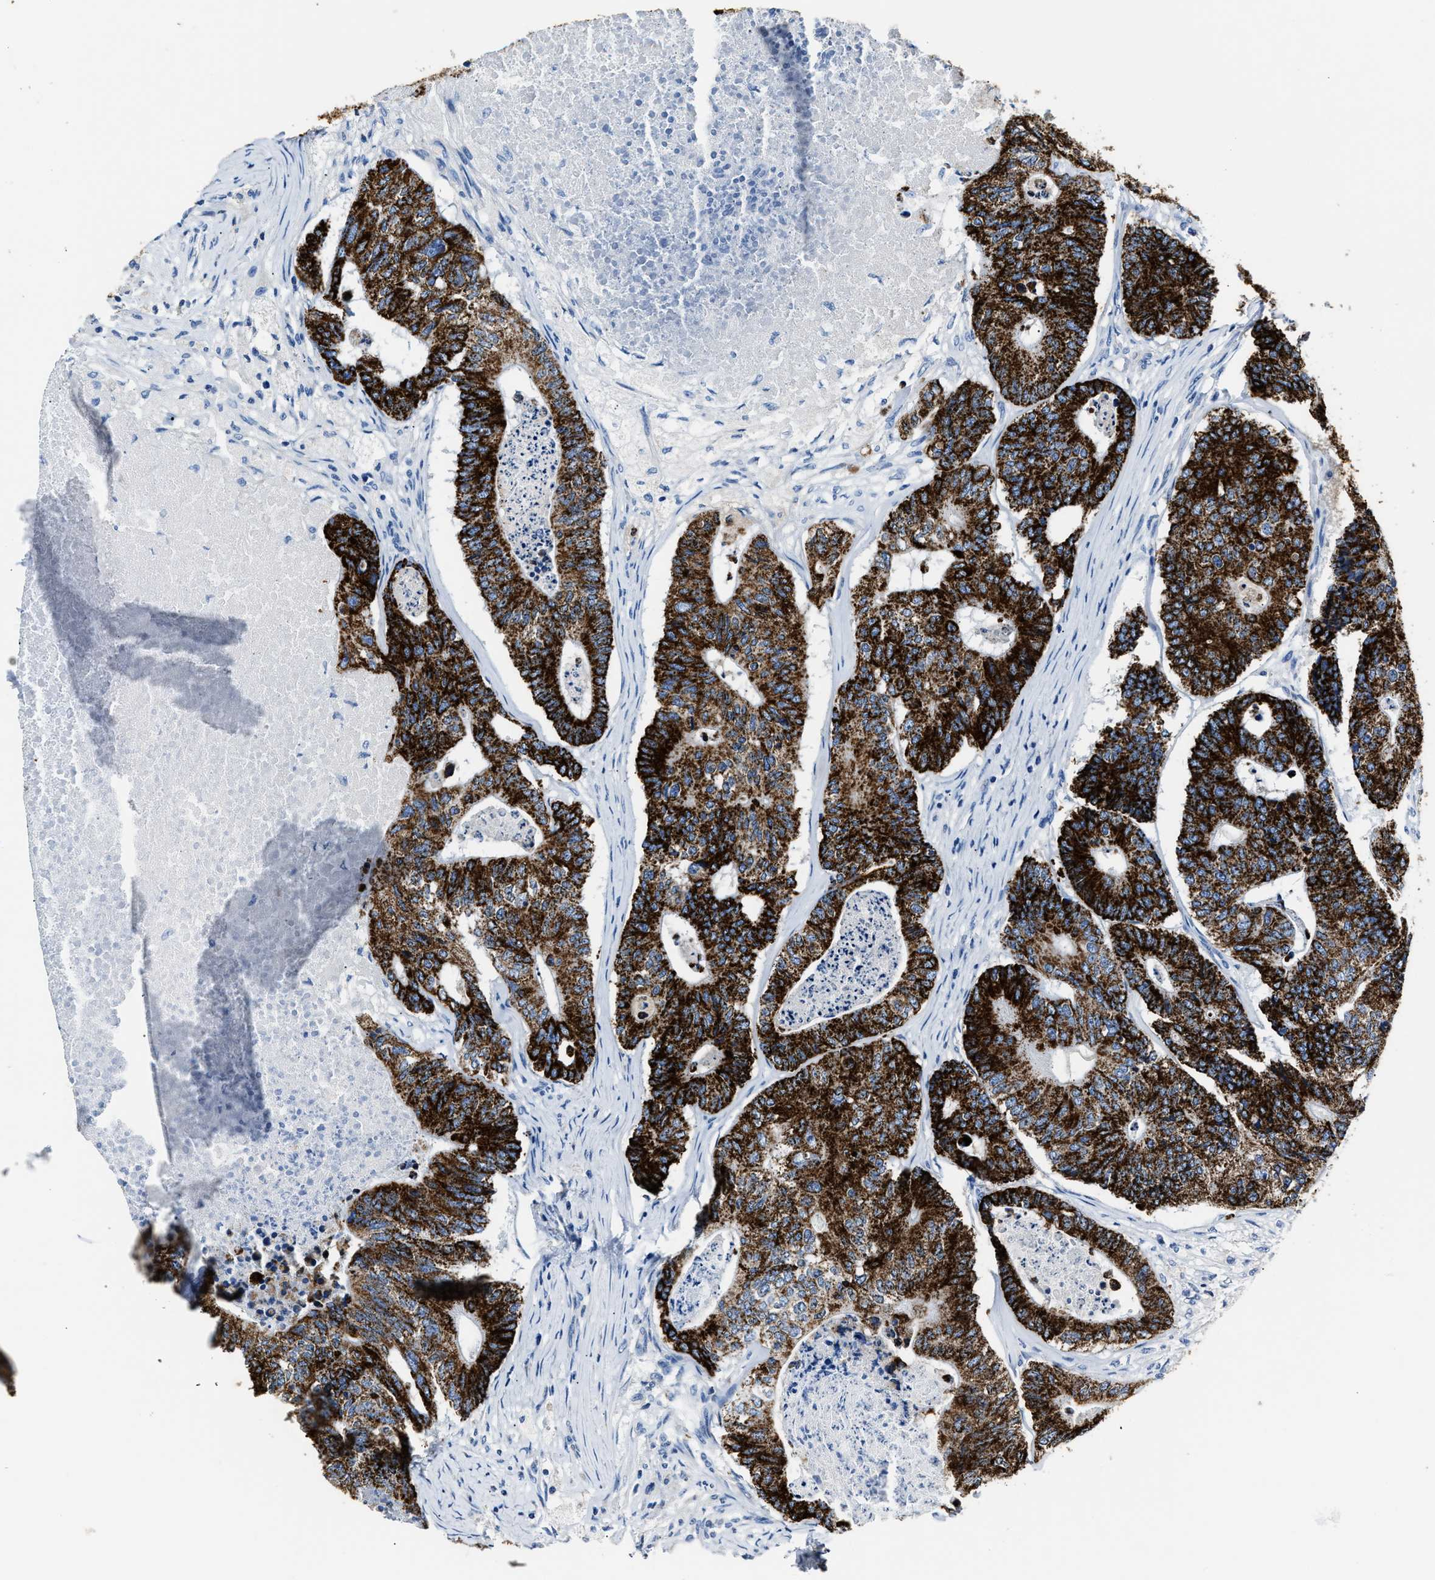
{"staining": {"intensity": "strong", "quantity": ">75%", "location": "cytoplasmic/membranous"}, "tissue": "colorectal cancer", "cell_type": "Tumor cells", "image_type": "cancer", "snomed": [{"axis": "morphology", "description": "Adenocarcinoma, NOS"}, {"axis": "topography", "description": "Colon"}], "caption": "Colorectal cancer (adenocarcinoma) stained with a brown dye reveals strong cytoplasmic/membranous positive positivity in approximately >75% of tumor cells.", "gene": "AMACR", "patient": {"sex": "female", "age": 67}}